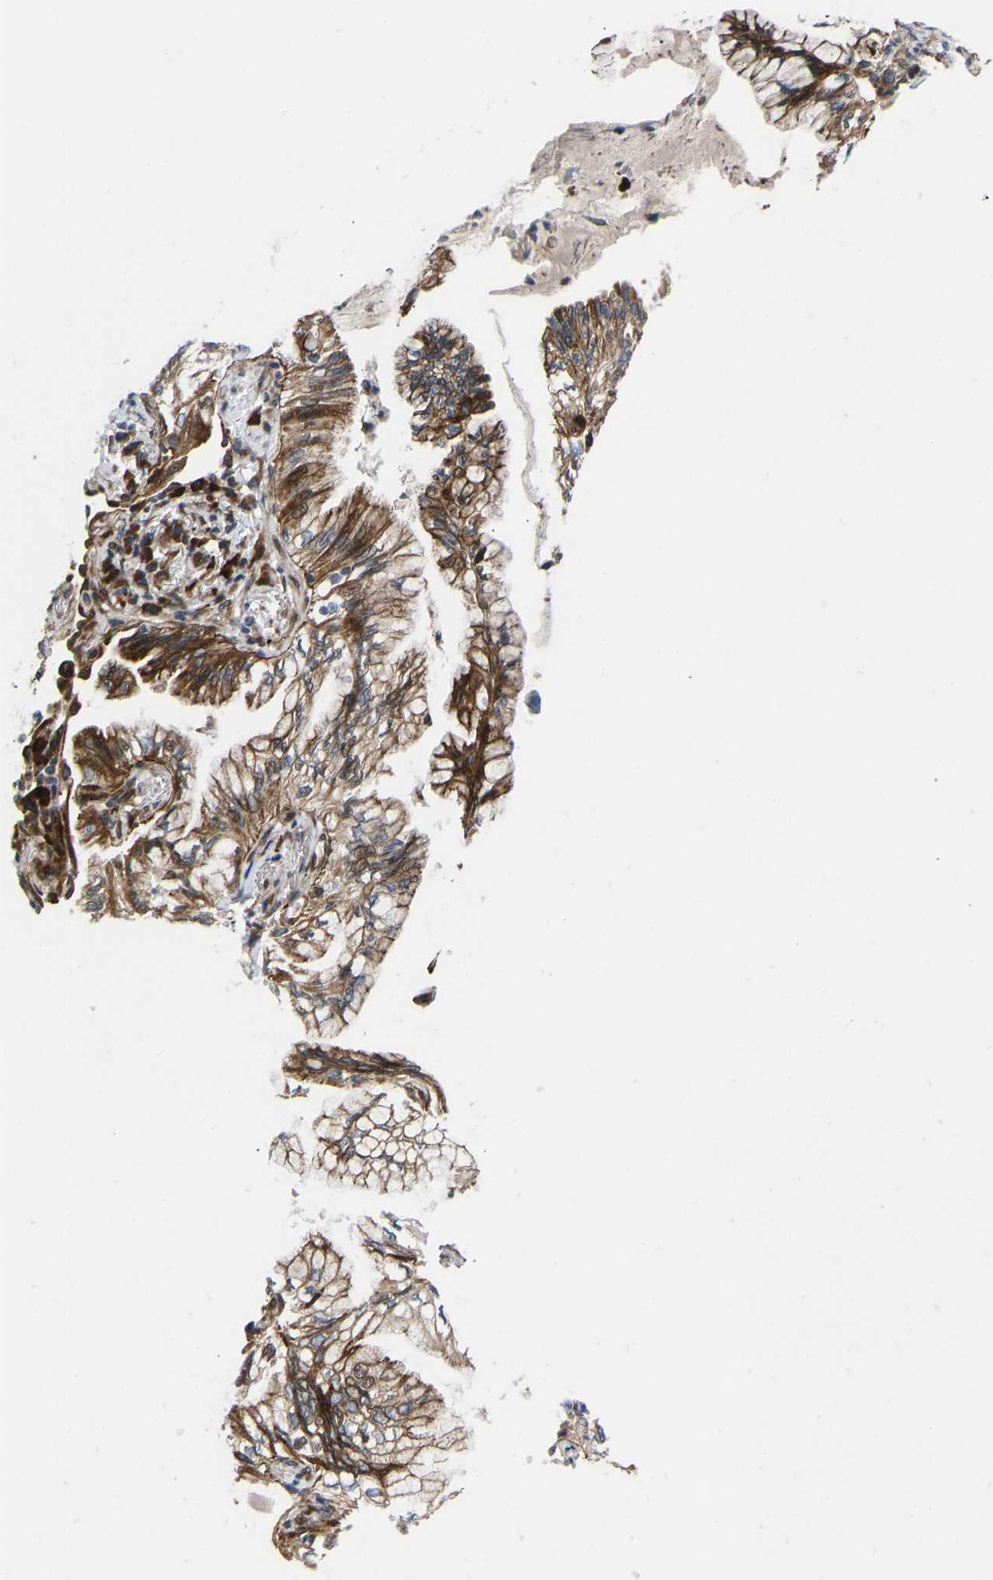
{"staining": {"intensity": "moderate", "quantity": ">75%", "location": "cytoplasmic/membranous"}, "tissue": "lung cancer", "cell_type": "Tumor cells", "image_type": "cancer", "snomed": [{"axis": "morphology", "description": "Adenocarcinoma, NOS"}, {"axis": "topography", "description": "Lung"}], "caption": "A medium amount of moderate cytoplasmic/membranous expression is present in approximately >75% of tumor cells in lung adenocarcinoma tissue. The staining was performed using DAB (3,3'-diaminobenzidine), with brown indicating positive protein expression. Nuclei are stained blue with hematoxylin.", "gene": "TMEM38B", "patient": {"sex": "female", "age": 70}}